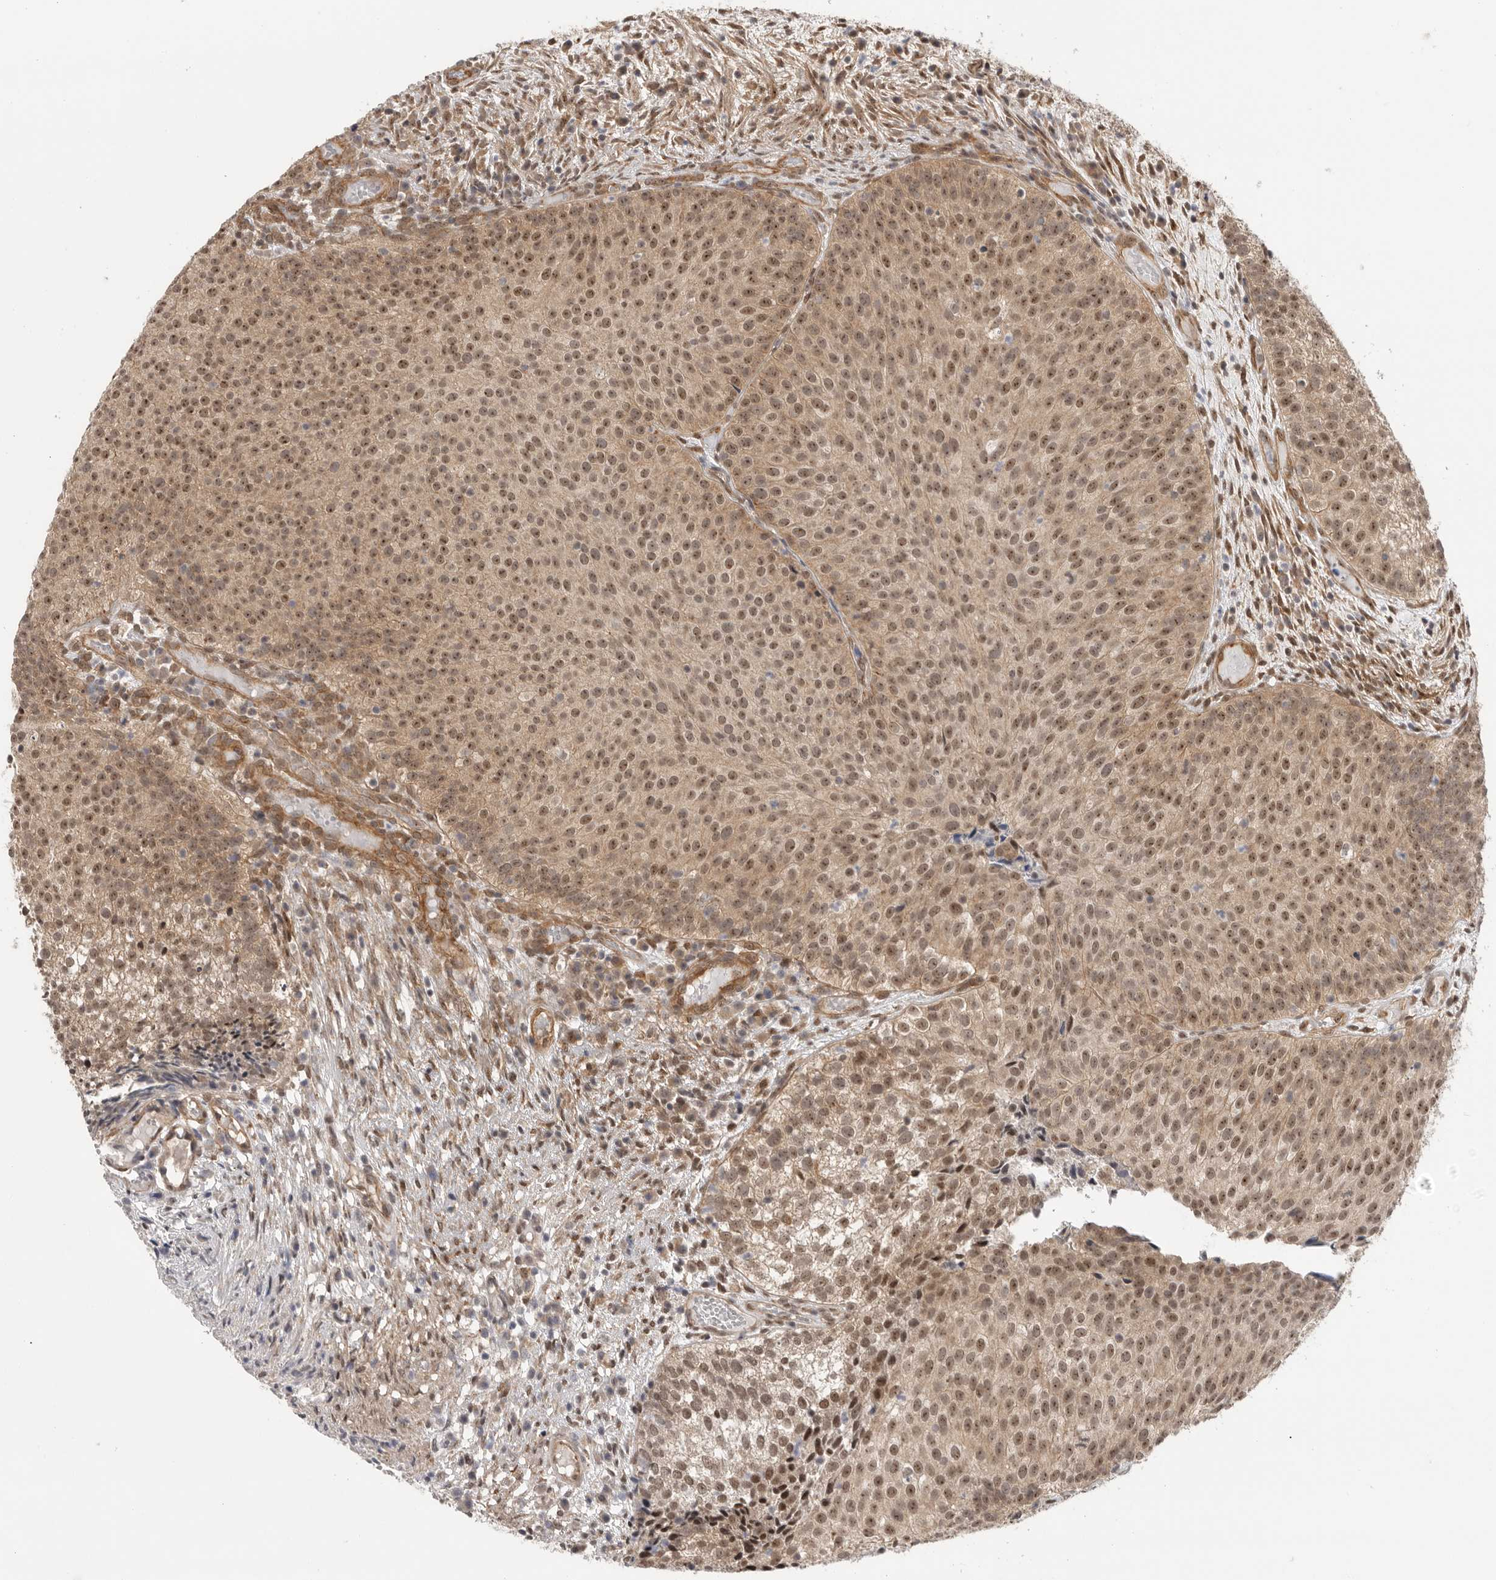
{"staining": {"intensity": "moderate", "quantity": ">75%", "location": "cytoplasmic/membranous,nuclear"}, "tissue": "urothelial cancer", "cell_type": "Tumor cells", "image_type": "cancer", "snomed": [{"axis": "morphology", "description": "Urothelial carcinoma, Low grade"}, {"axis": "topography", "description": "Urinary bladder"}], "caption": "Moderate cytoplasmic/membranous and nuclear protein staining is appreciated in about >75% of tumor cells in urothelial carcinoma (low-grade).", "gene": "VPS50", "patient": {"sex": "male", "age": 86}}